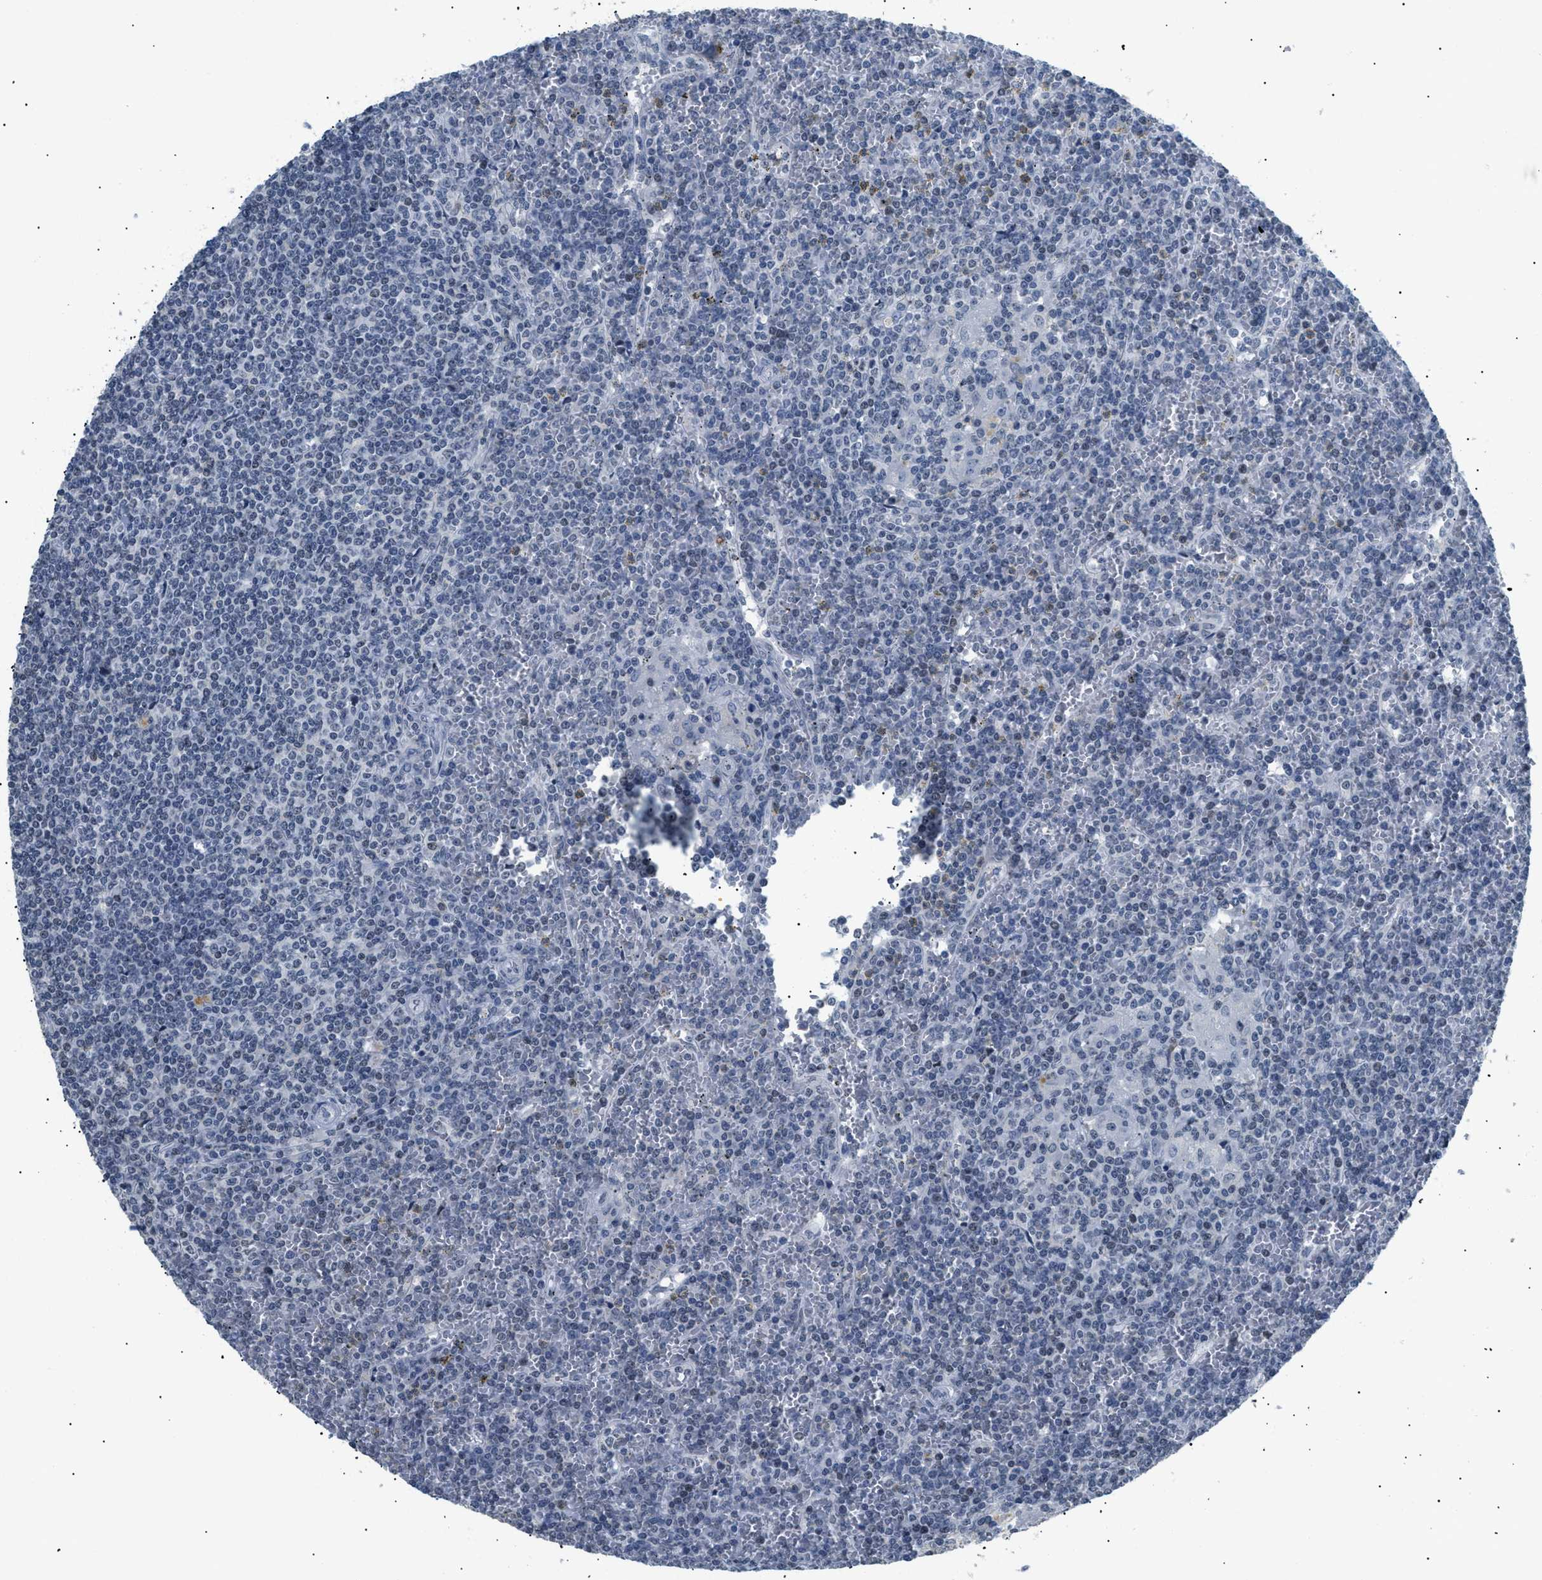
{"staining": {"intensity": "negative", "quantity": "none", "location": "none"}, "tissue": "lymphoma", "cell_type": "Tumor cells", "image_type": "cancer", "snomed": [{"axis": "morphology", "description": "Malignant lymphoma, non-Hodgkin's type, Low grade"}, {"axis": "topography", "description": "Spleen"}], "caption": "A high-resolution image shows immunohistochemistry (IHC) staining of malignant lymphoma, non-Hodgkin's type (low-grade), which shows no significant positivity in tumor cells. (DAB (3,3'-diaminobenzidine) IHC visualized using brightfield microscopy, high magnification).", "gene": "KCNC3", "patient": {"sex": "female", "age": 19}}